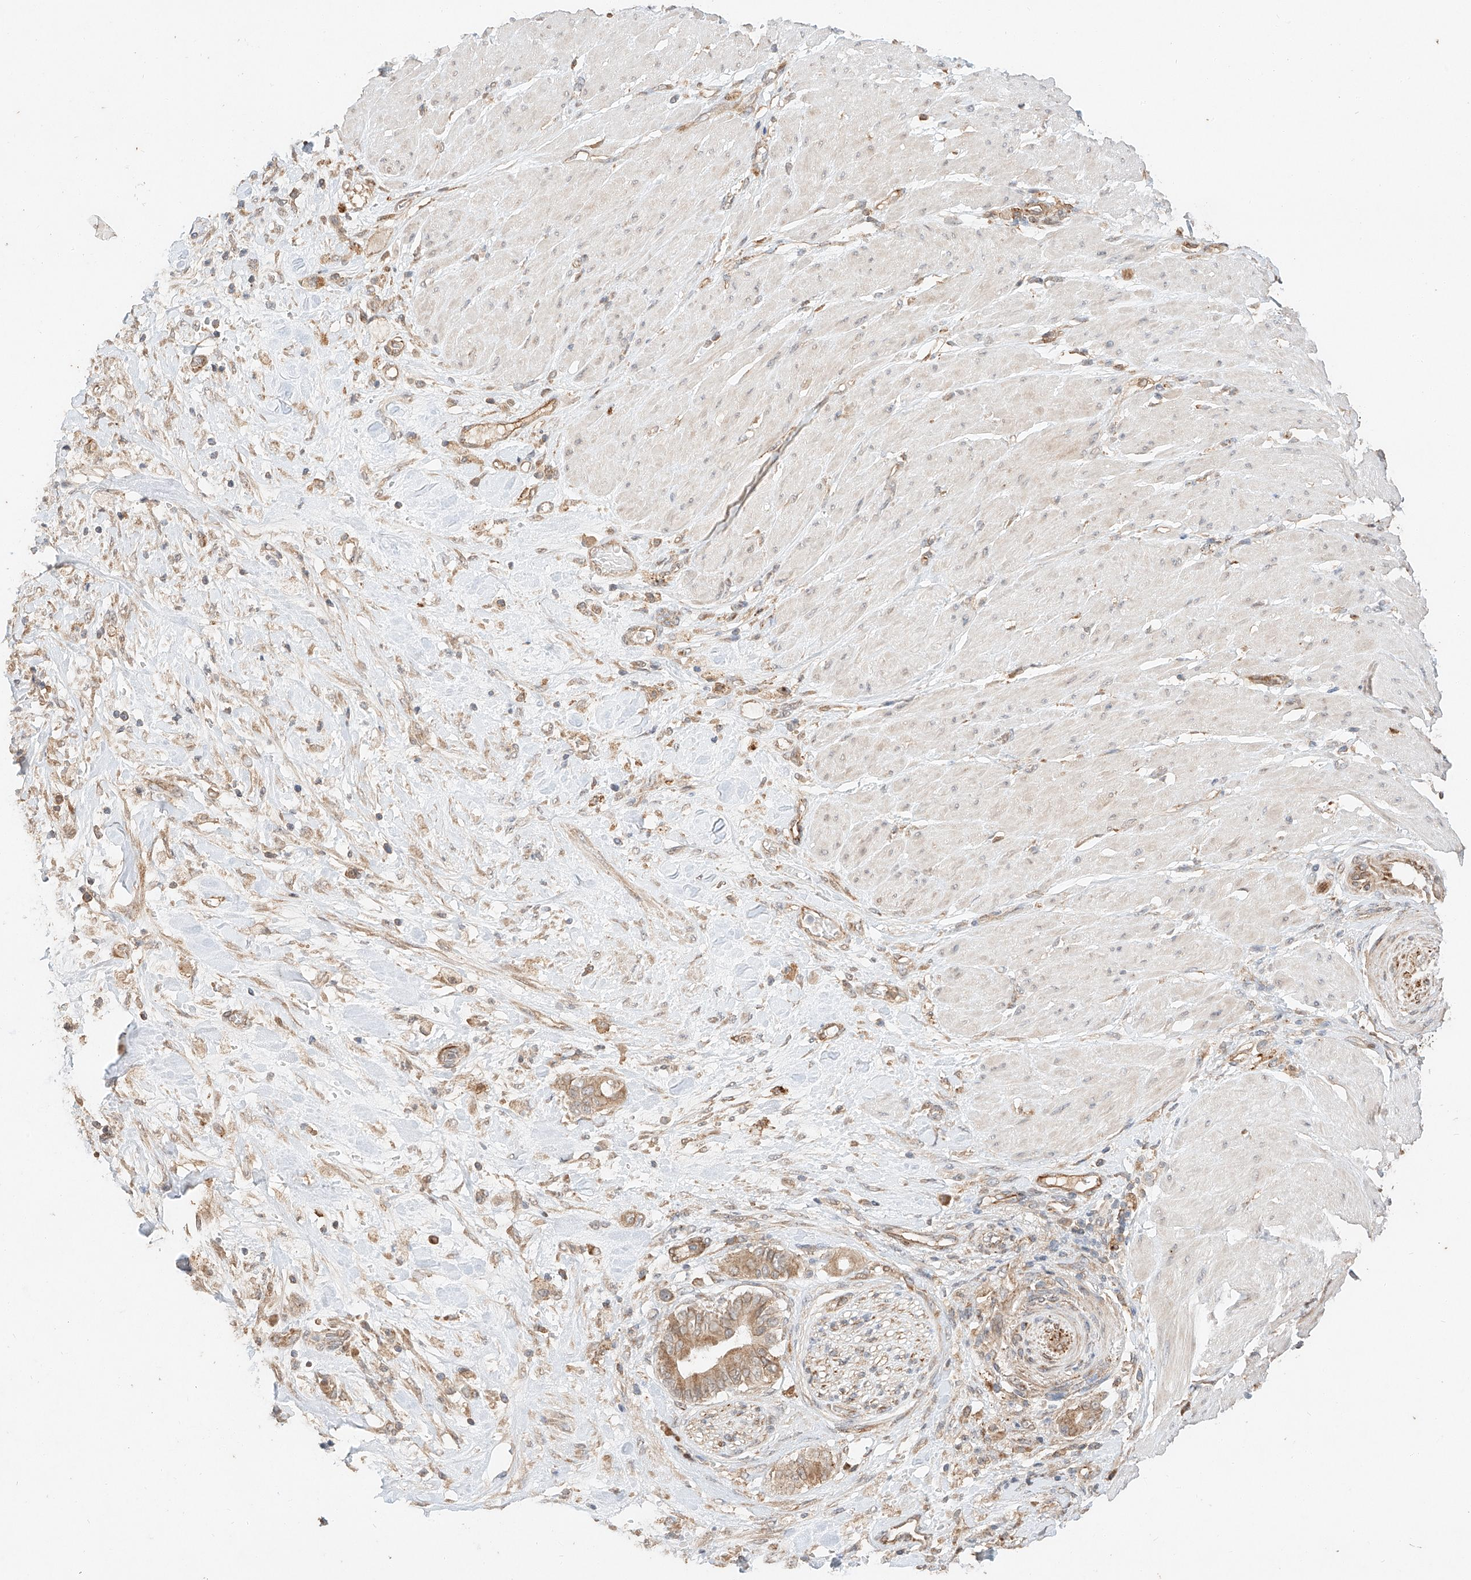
{"staining": {"intensity": "weak", "quantity": ">75%", "location": "cytoplasmic/membranous"}, "tissue": "pancreatic cancer", "cell_type": "Tumor cells", "image_type": "cancer", "snomed": [{"axis": "morphology", "description": "Adenocarcinoma, NOS"}, {"axis": "topography", "description": "Pancreas"}], "caption": "Weak cytoplasmic/membranous protein positivity is identified in about >75% of tumor cells in pancreatic adenocarcinoma.", "gene": "SUSD6", "patient": {"sex": "male", "age": 68}}